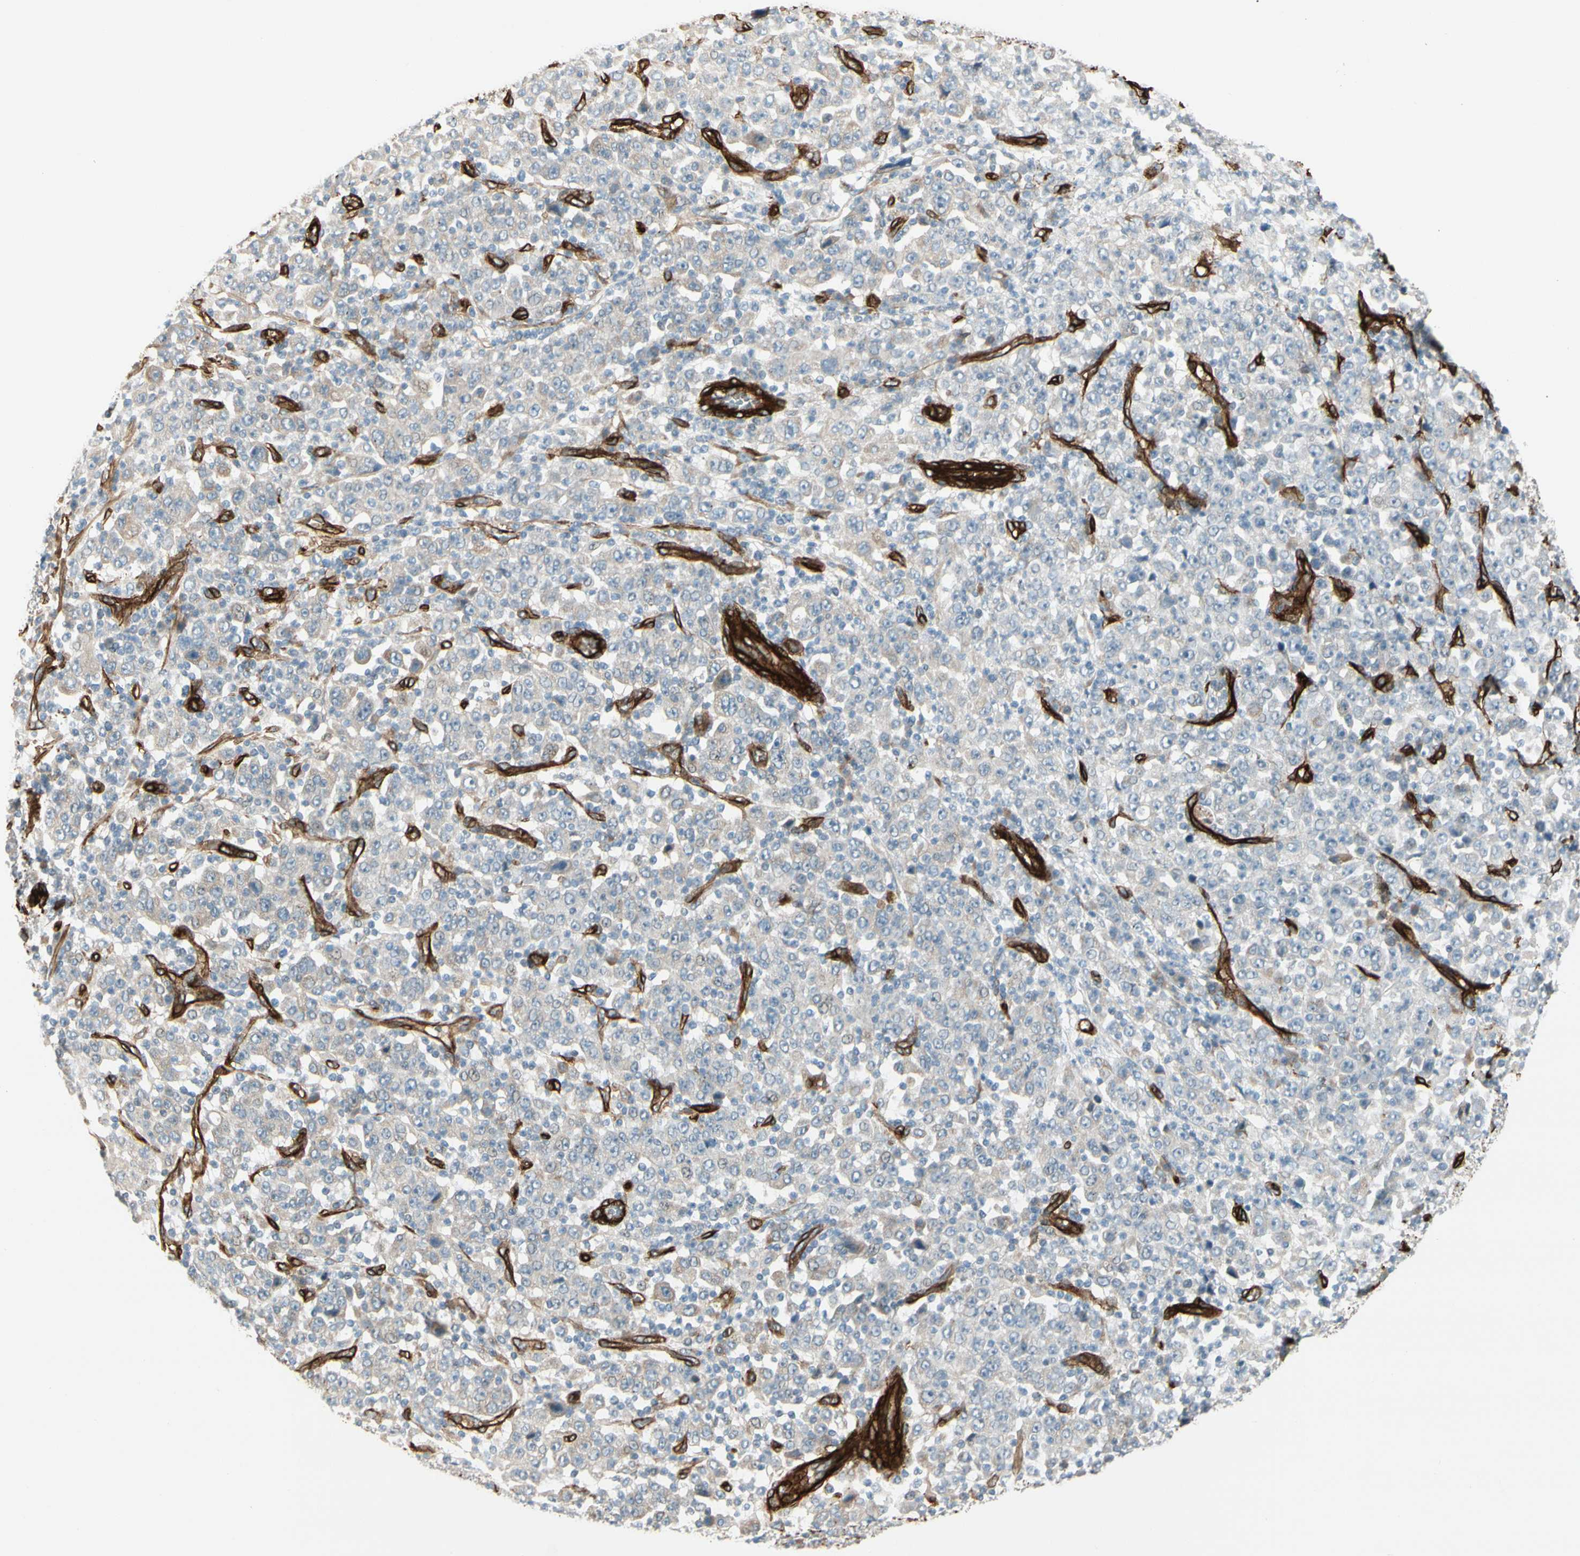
{"staining": {"intensity": "negative", "quantity": "none", "location": "none"}, "tissue": "stomach cancer", "cell_type": "Tumor cells", "image_type": "cancer", "snomed": [{"axis": "morphology", "description": "Normal tissue, NOS"}, {"axis": "morphology", "description": "Adenocarcinoma, NOS"}, {"axis": "topography", "description": "Stomach, upper"}, {"axis": "topography", "description": "Stomach"}], "caption": "Tumor cells are negative for protein expression in human stomach cancer.", "gene": "MCAM", "patient": {"sex": "male", "age": 59}}